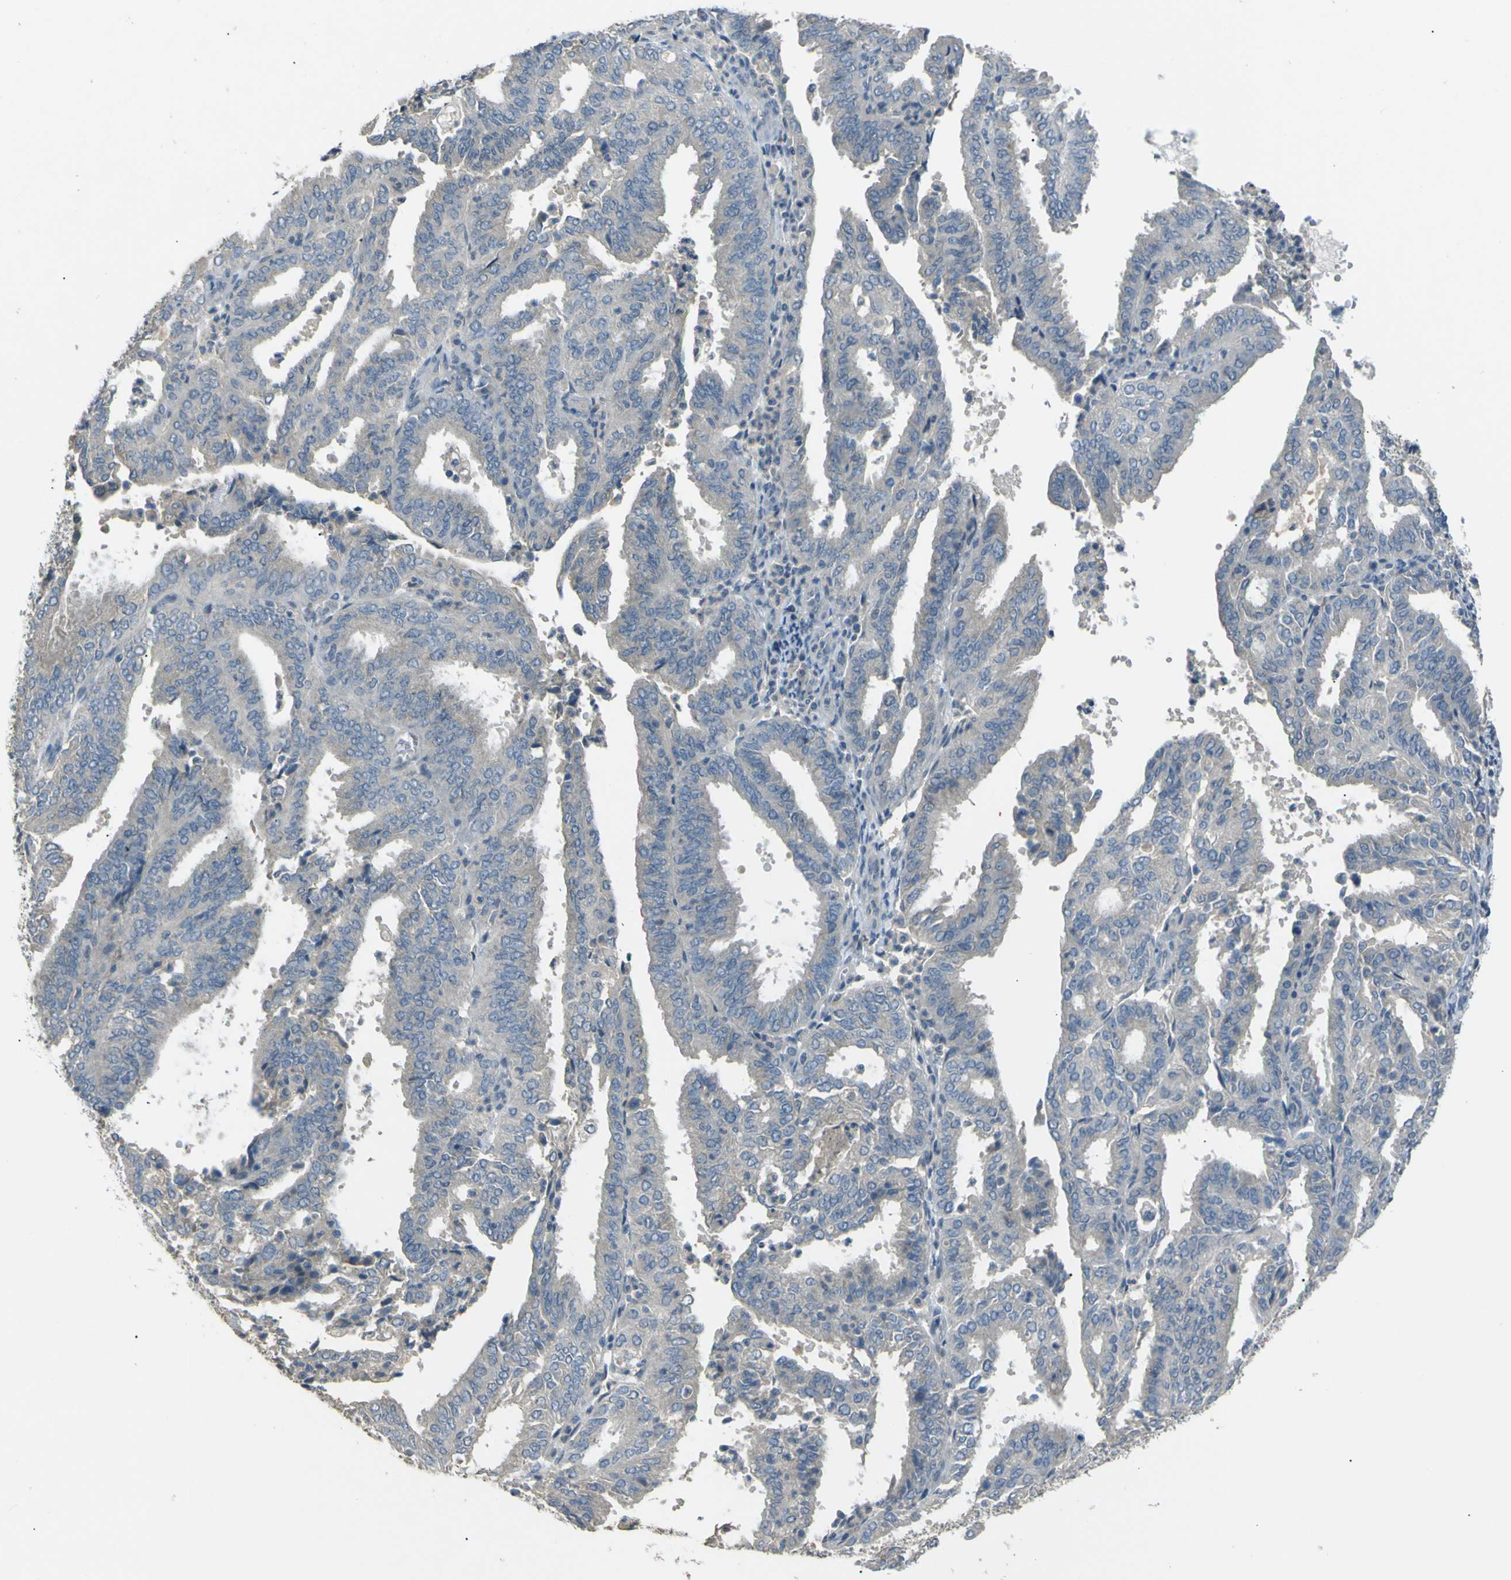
{"staining": {"intensity": "negative", "quantity": "none", "location": "none"}, "tissue": "endometrial cancer", "cell_type": "Tumor cells", "image_type": "cancer", "snomed": [{"axis": "morphology", "description": "Adenocarcinoma, NOS"}, {"axis": "topography", "description": "Uterus"}], "caption": "IHC of adenocarcinoma (endometrial) shows no expression in tumor cells. (Stains: DAB (3,3'-diaminobenzidine) immunohistochemistry with hematoxylin counter stain, Microscopy: brightfield microscopy at high magnification).", "gene": "C6orf89", "patient": {"sex": "female", "age": 60}}